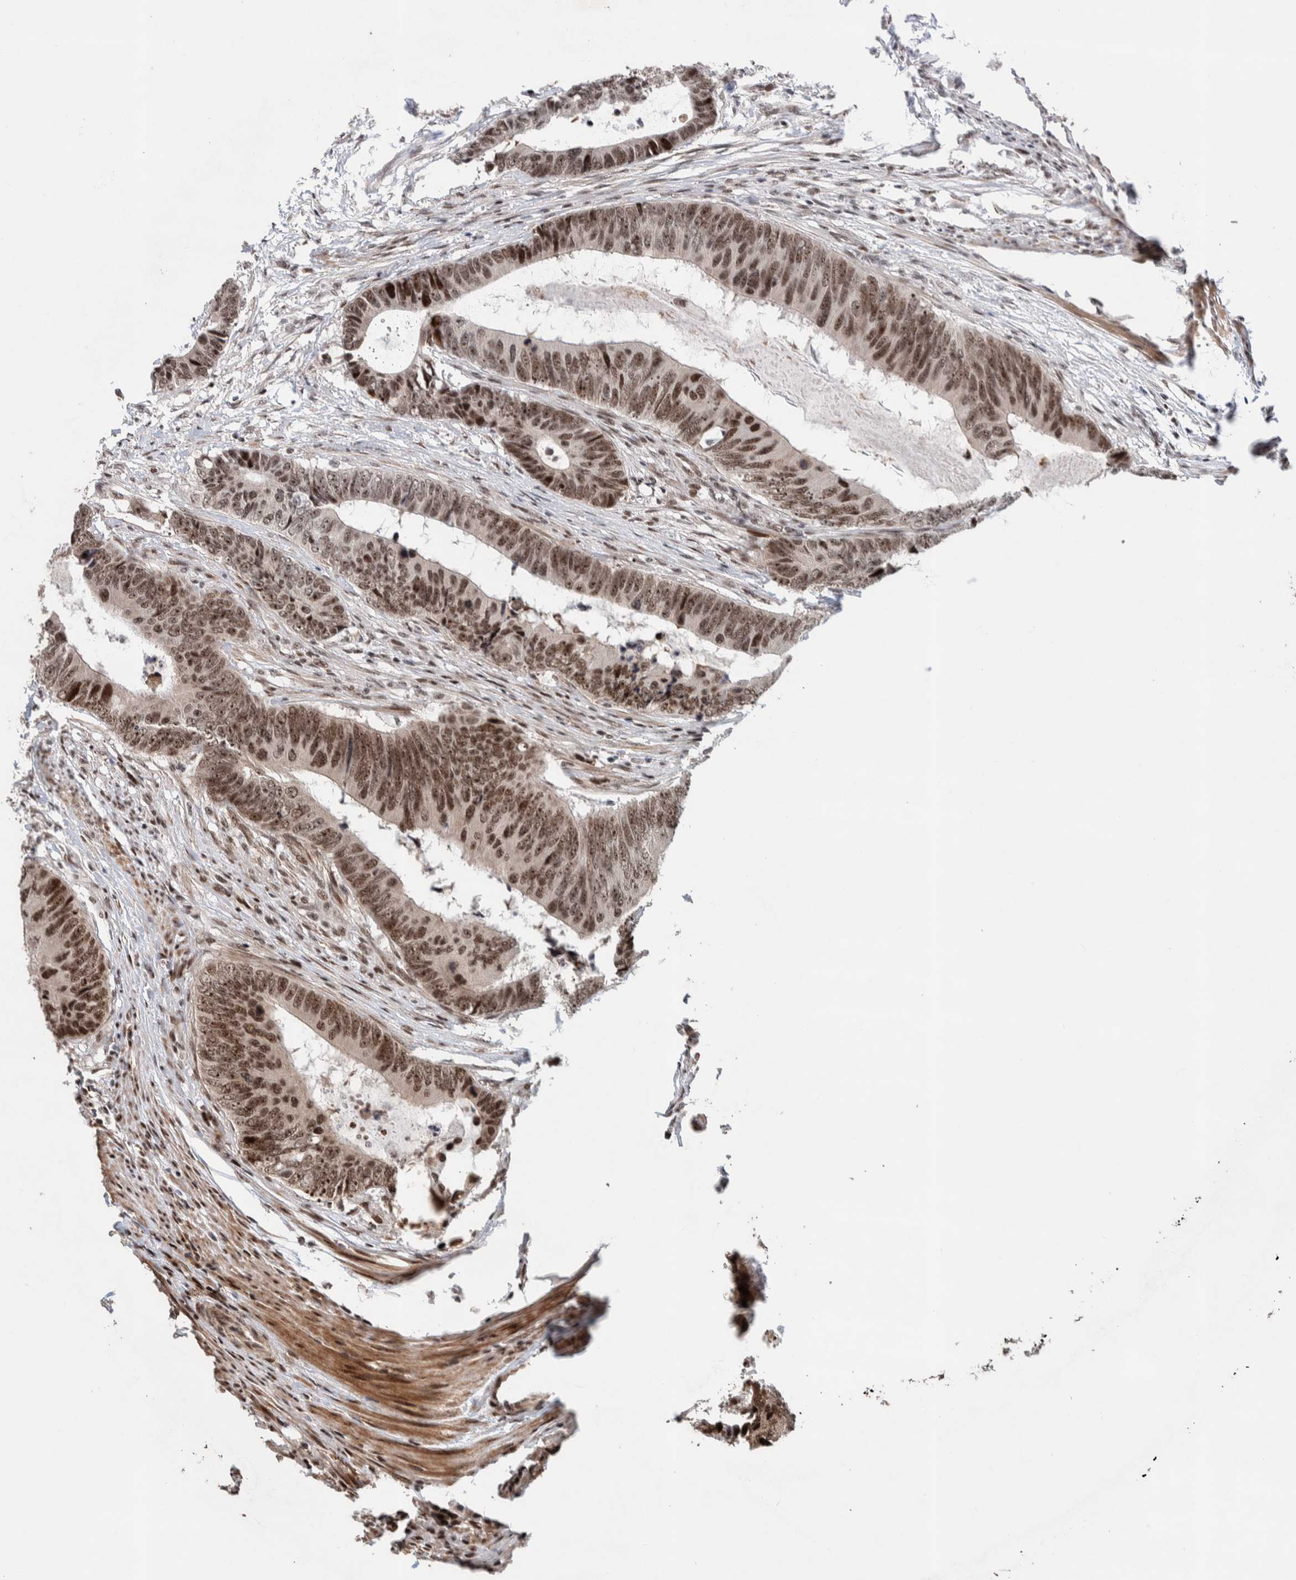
{"staining": {"intensity": "strong", "quantity": ">75%", "location": "nuclear"}, "tissue": "colorectal cancer", "cell_type": "Tumor cells", "image_type": "cancer", "snomed": [{"axis": "morphology", "description": "Adenocarcinoma, NOS"}, {"axis": "topography", "description": "Colon"}], "caption": "Immunohistochemistry (DAB (3,3'-diaminobenzidine)) staining of human colorectal adenocarcinoma reveals strong nuclear protein expression in about >75% of tumor cells. (Brightfield microscopy of DAB IHC at high magnification).", "gene": "CHD4", "patient": {"sex": "male", "age": 56}}